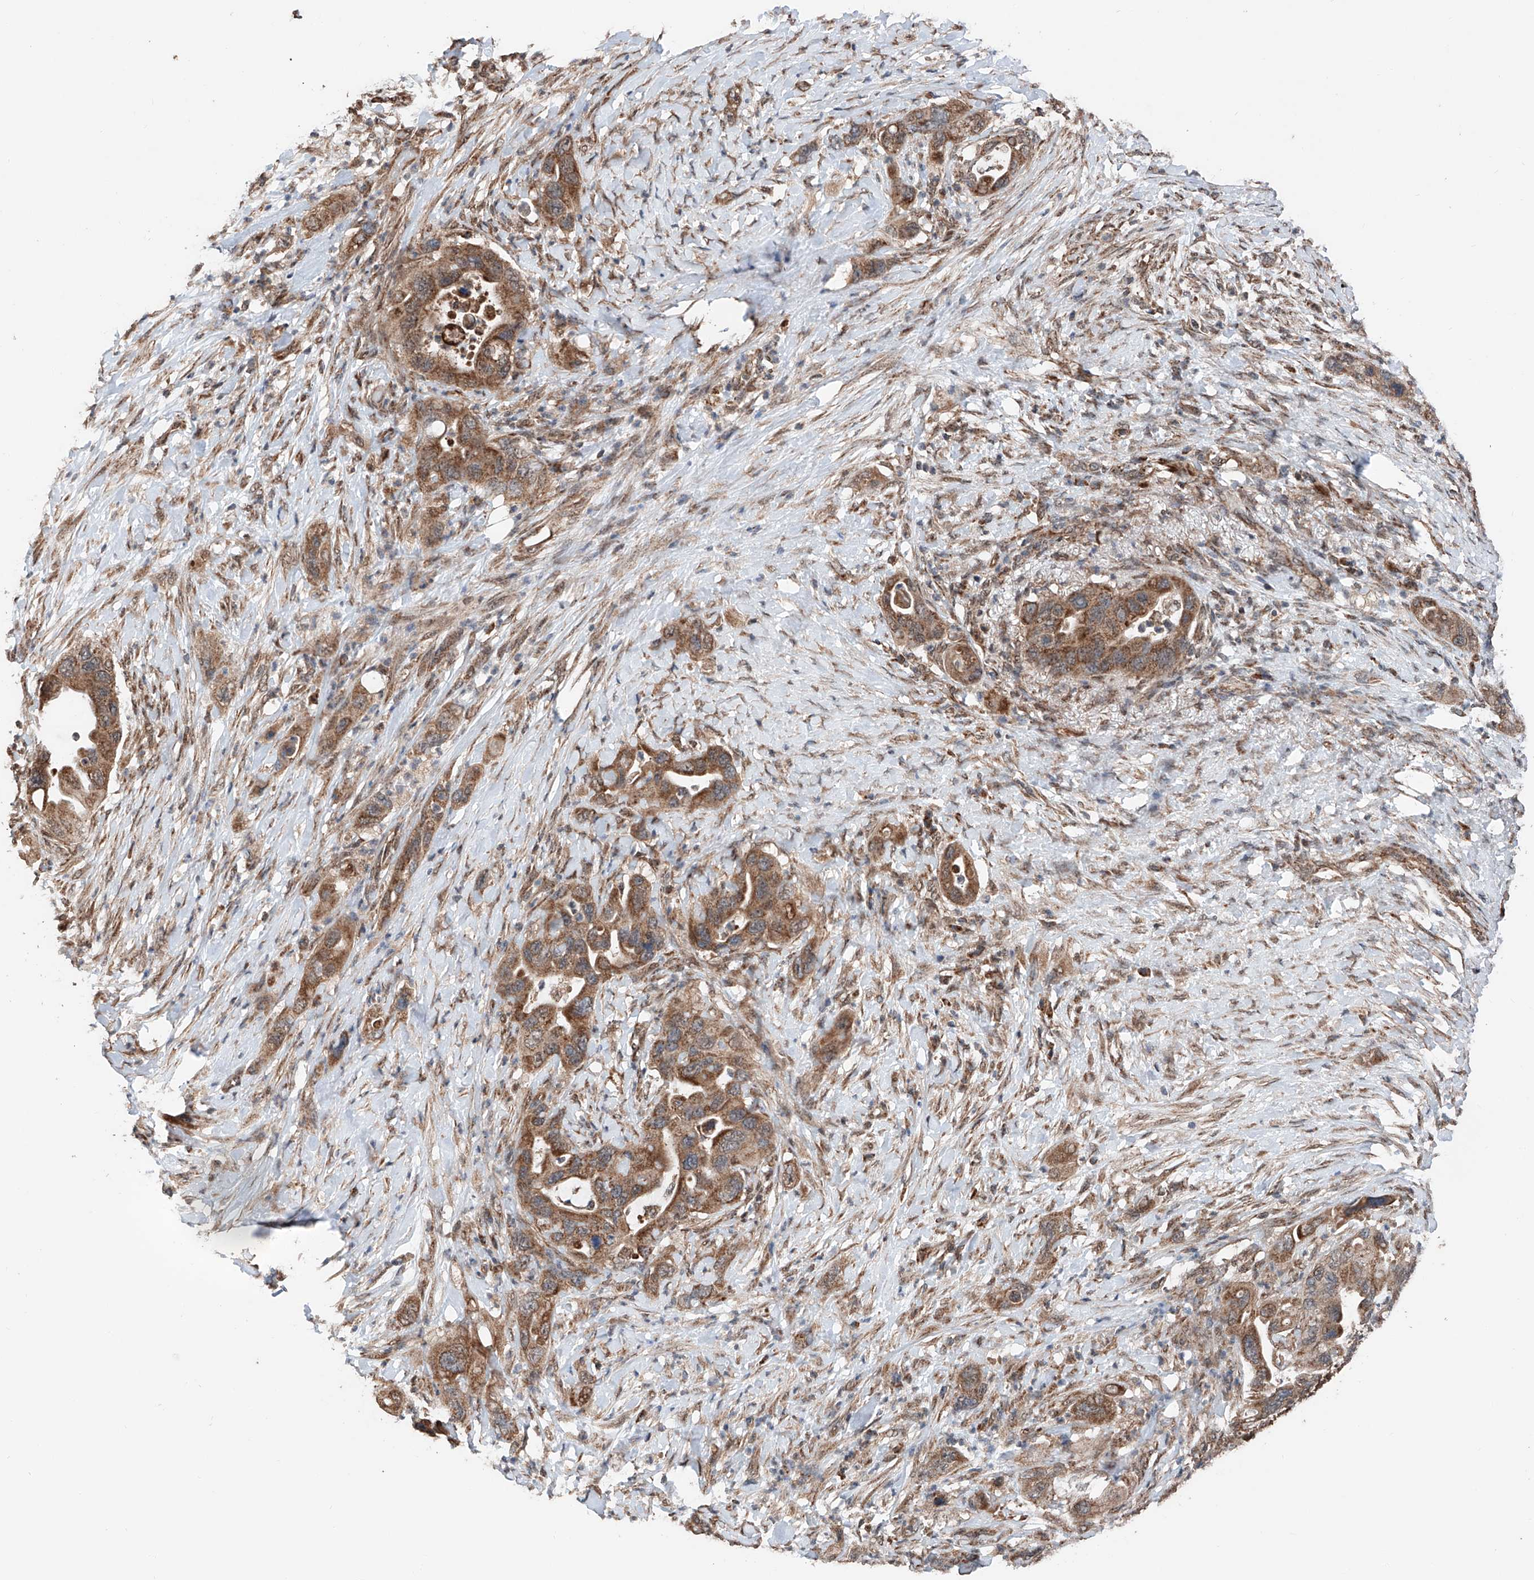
{"staining": {"intensity": "moderate", "quantity": ">75%", "location": "cytoplasmic/membranous"}, "tissue": "pancreatic cancer", "cell_type": "Tumor cells", "image_type": "cancer", "snomed": [{"axis": "morphology", "description": "Adenocarcinoma, NOS"}, {"axis": "topography", "description": "Pancreas"}], "caption": "Immunohistochemical staining of human pancreatic adenocarcinoma shows moderate cytoplasmic/membranous protein positivity in about >75% of tumor cells.", "gene": "ZNF445", "patient": {"sex": "female", "age": 71}}